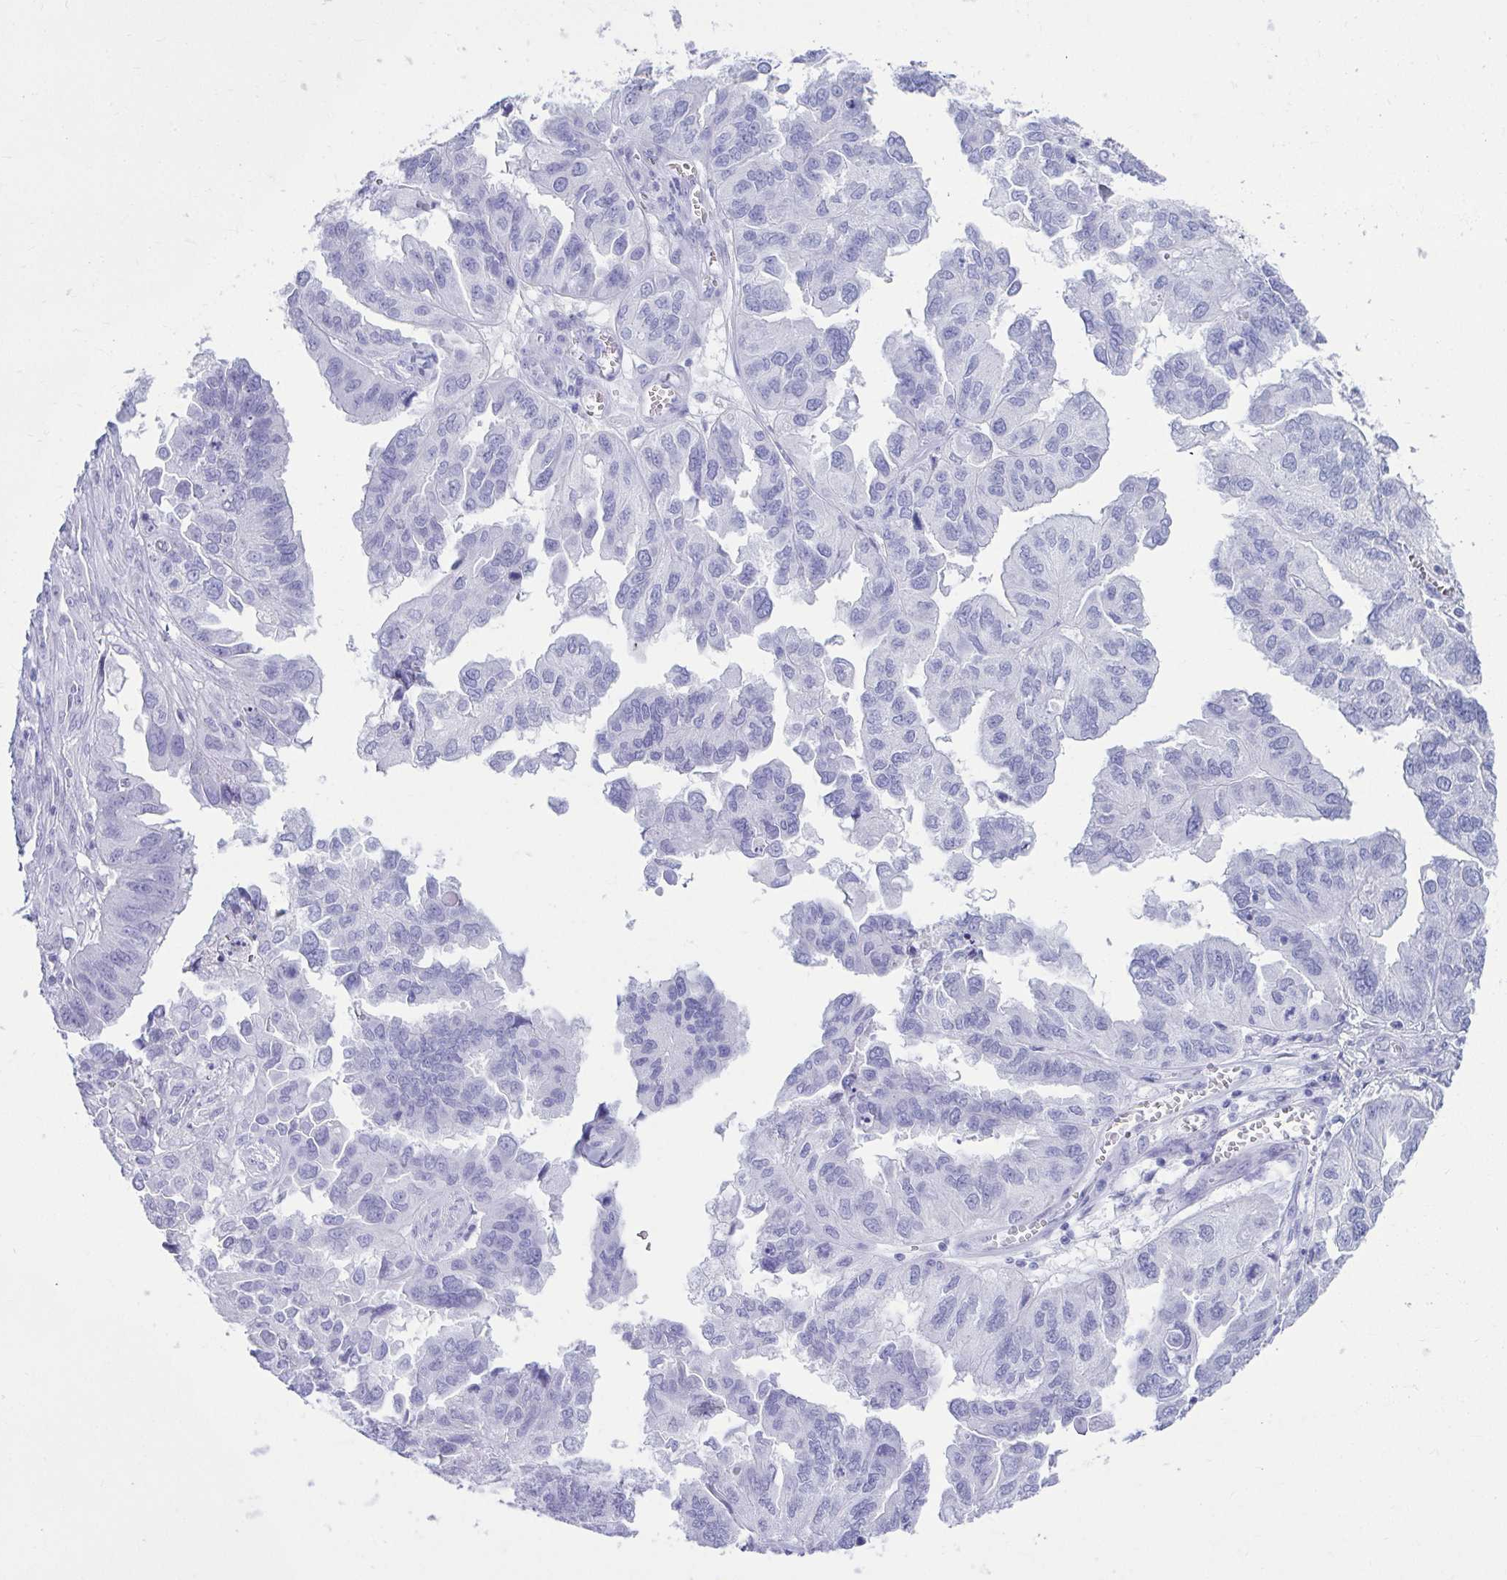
{"staining": {"intensity": "negative", "quantity": "none", "location": "none"}, "tissue": "ovarian cancer", "cell_type": "Tumor cells", "image_type": "cancer", "snomed": [{"axis": "morphology", "description": "Cystadenocarcinoma, serous, NOS"}, {"axis": "topography", "description": "Ovary"}], "caption": "There is no significant expression in tumor cells of ovarian cancer (serous cystadenocarcinoma).", "gene": "ATP4B", "patient": {"sex": "female", "age": 79}}